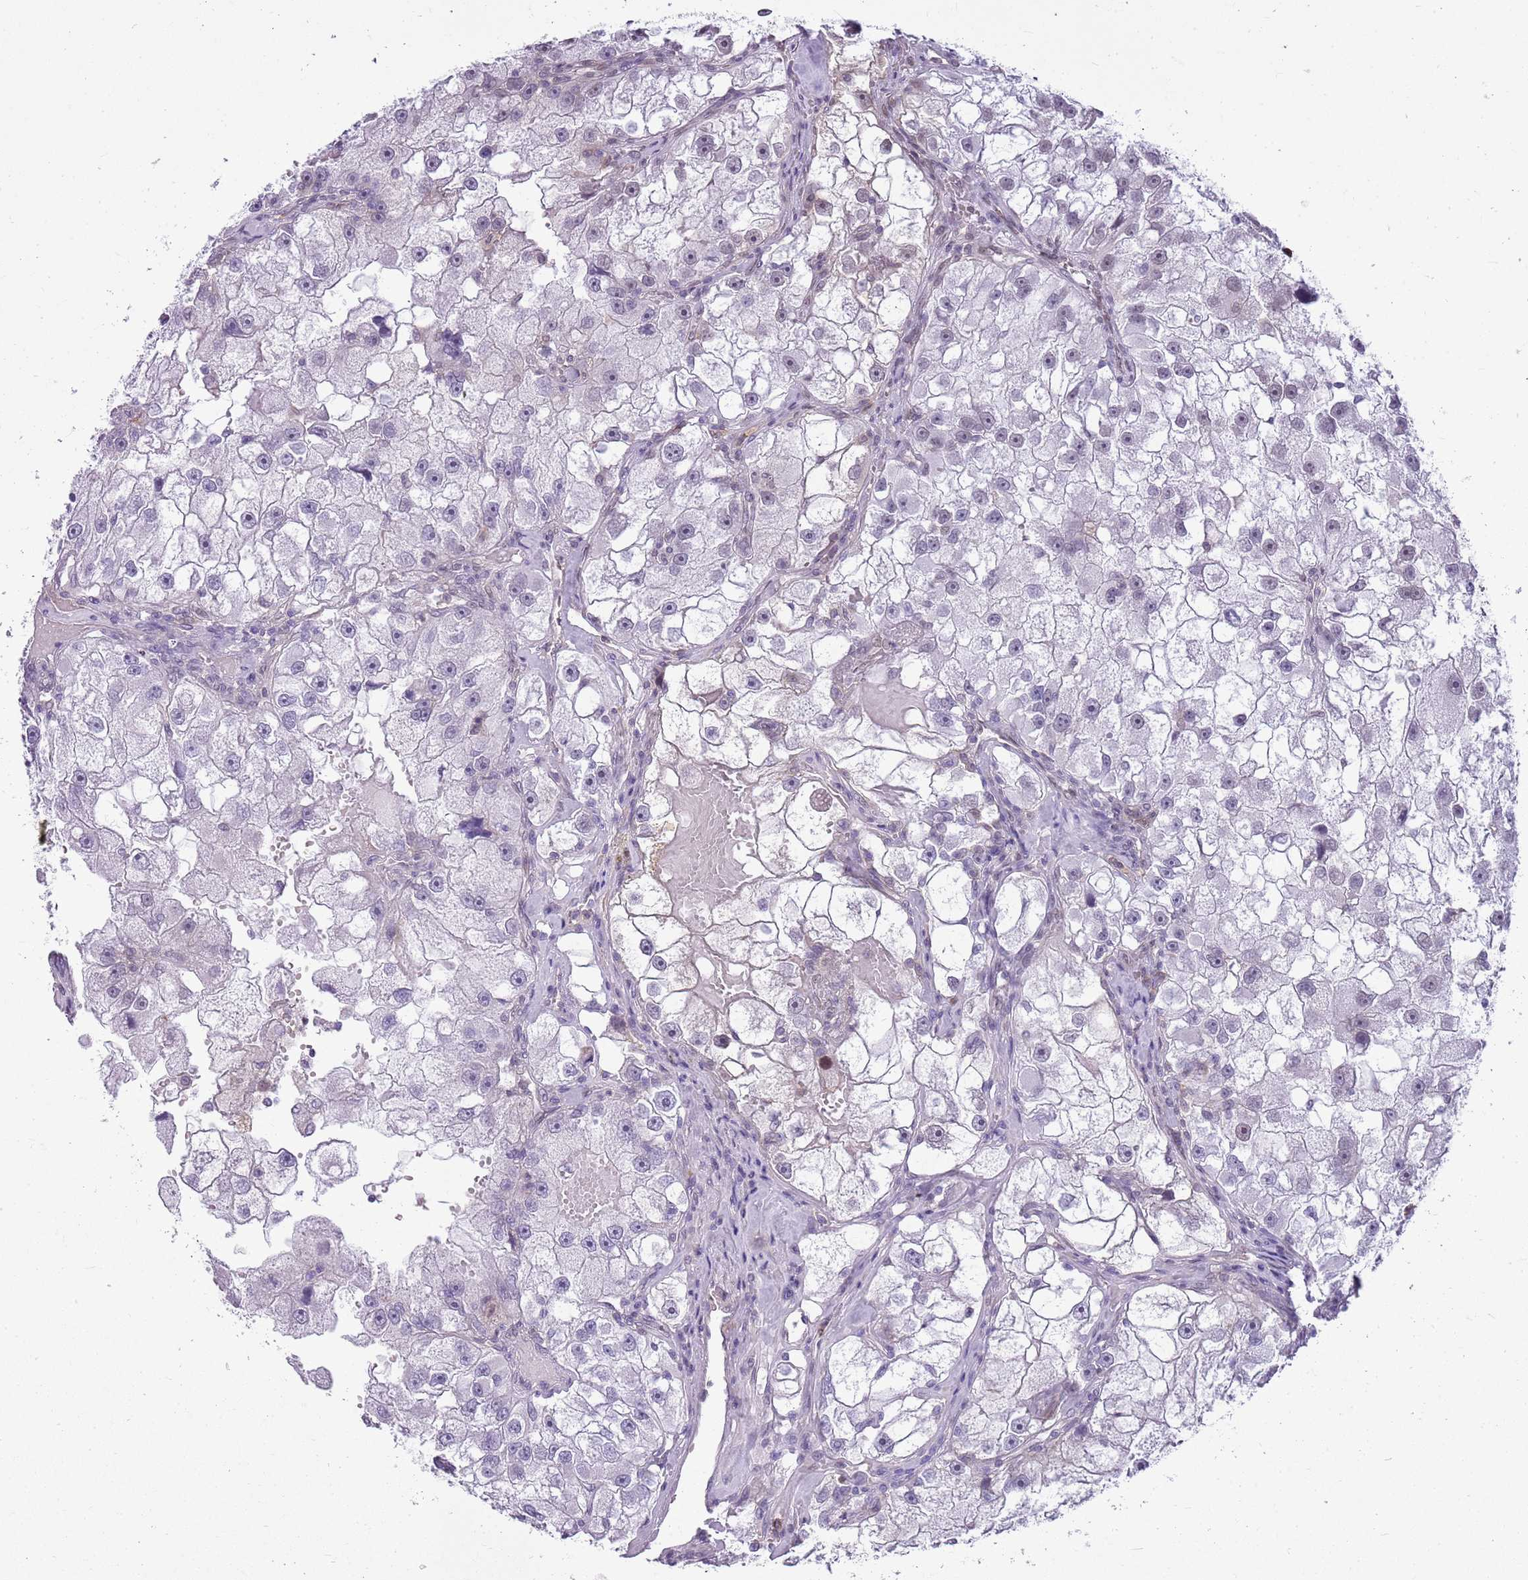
{"staining": {"intensity": "negative", "quantity": "none", "location": "none"}, "tissue": "renal cancer", "cell_type": "Tumor cells", "image_type": "cancer", "snomed": [{"axis": "morphology", "description": "Adenocarcinoma, NOS"}, {"axis": "topography", "description": "Kidney"}], "caption": "Protein analysis of renal cancer displays no significant expression in tumor cells.", "gene": "DHX32", "patient": {"sex": "male", "age": 63}}